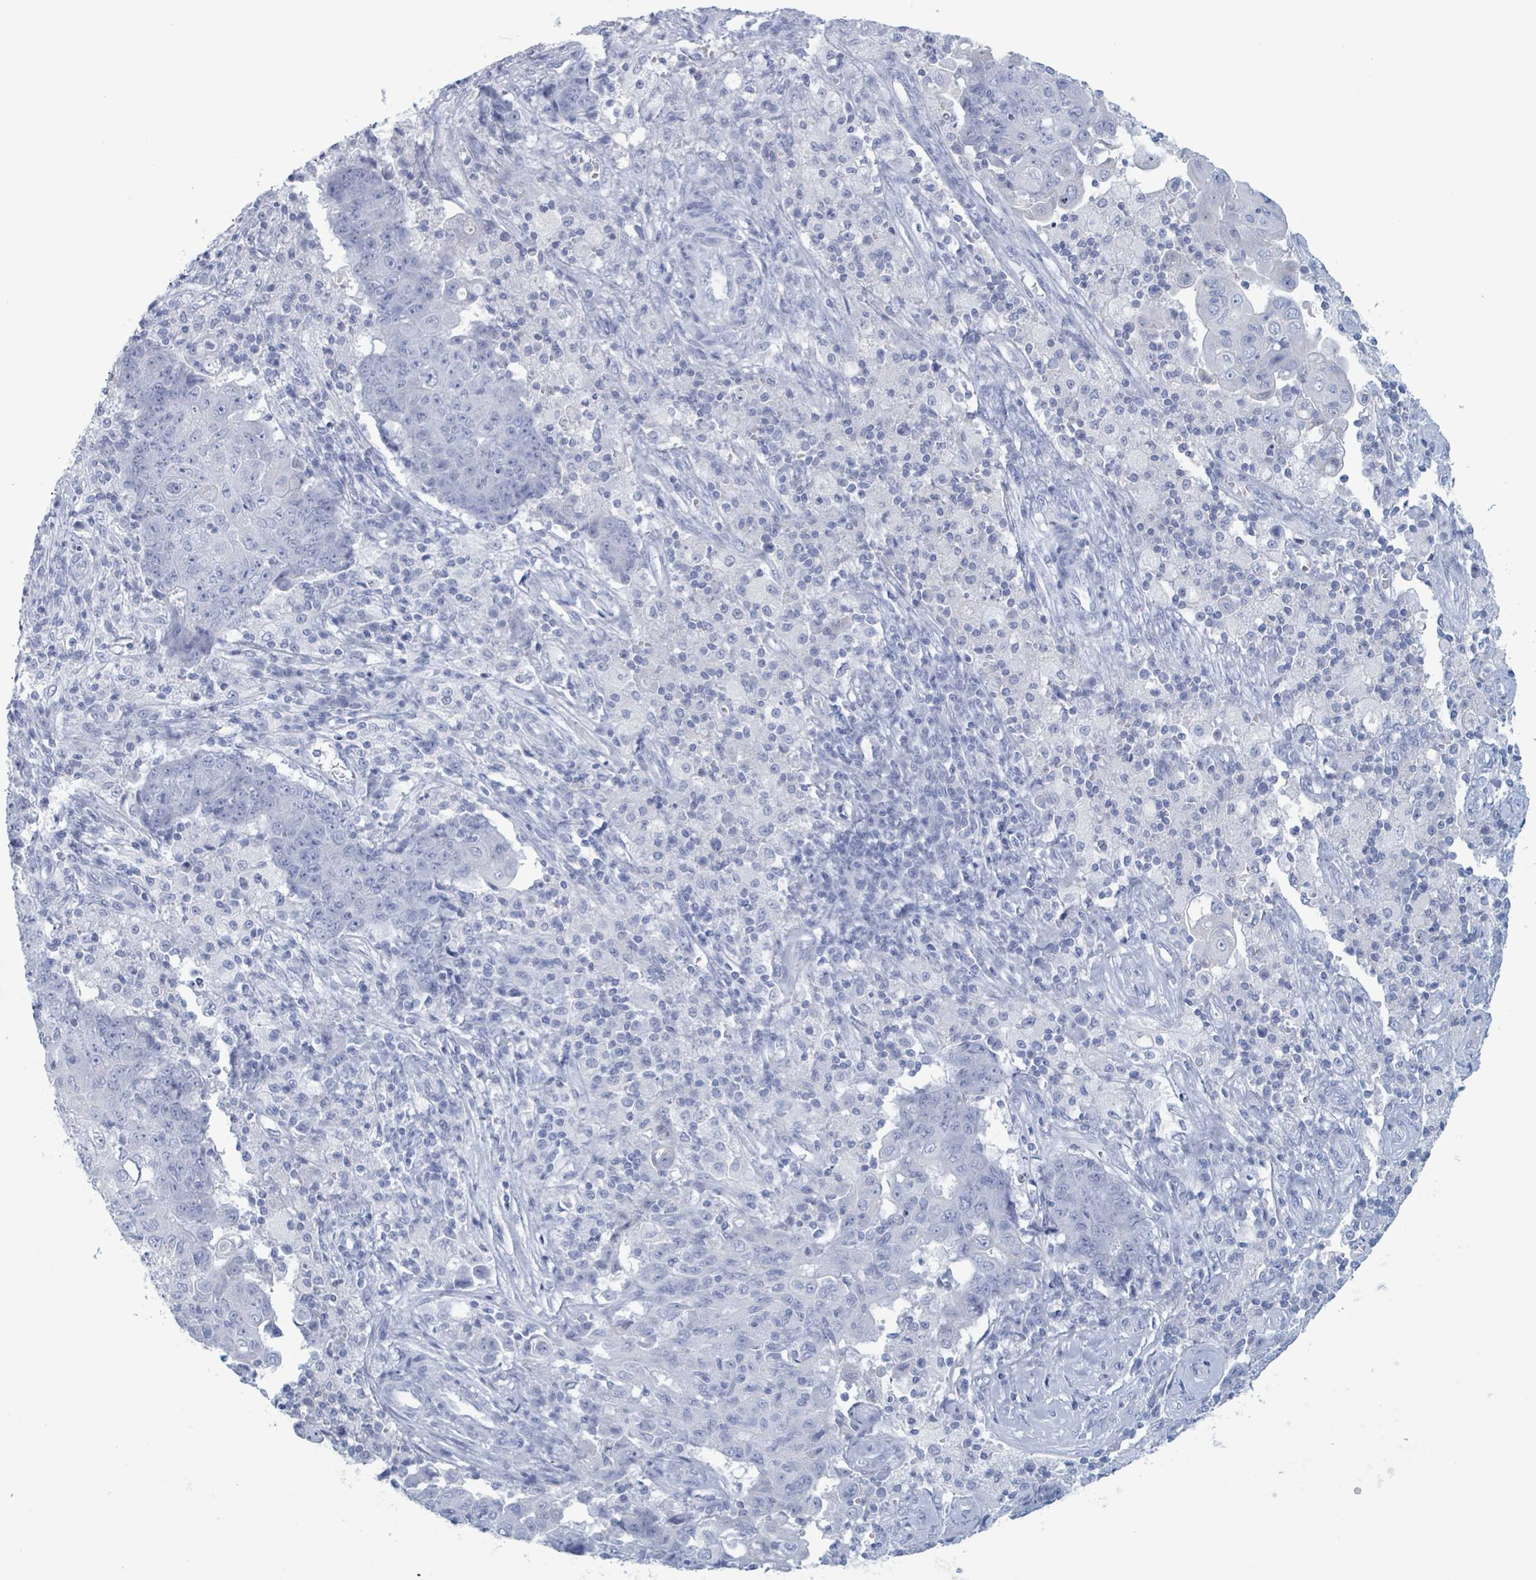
{"staining": {"intensity": "negative", "quantity": "none", "location": "none"}, "tissue": "ovarian cancer", "cell_type": "Tumor cells", "image_type": "cancer", "snomed": [{"axis": "morphology", "description": "Carcinoma, endometroid"}, {"axis": "topography", "description": "Ovary"}], "caption": "This is an IHC micrograph of ovarian cancer. There is no staining in tumor cells.", "gene": "KLK4", "patient": {"sex": "female", "age": 42}}